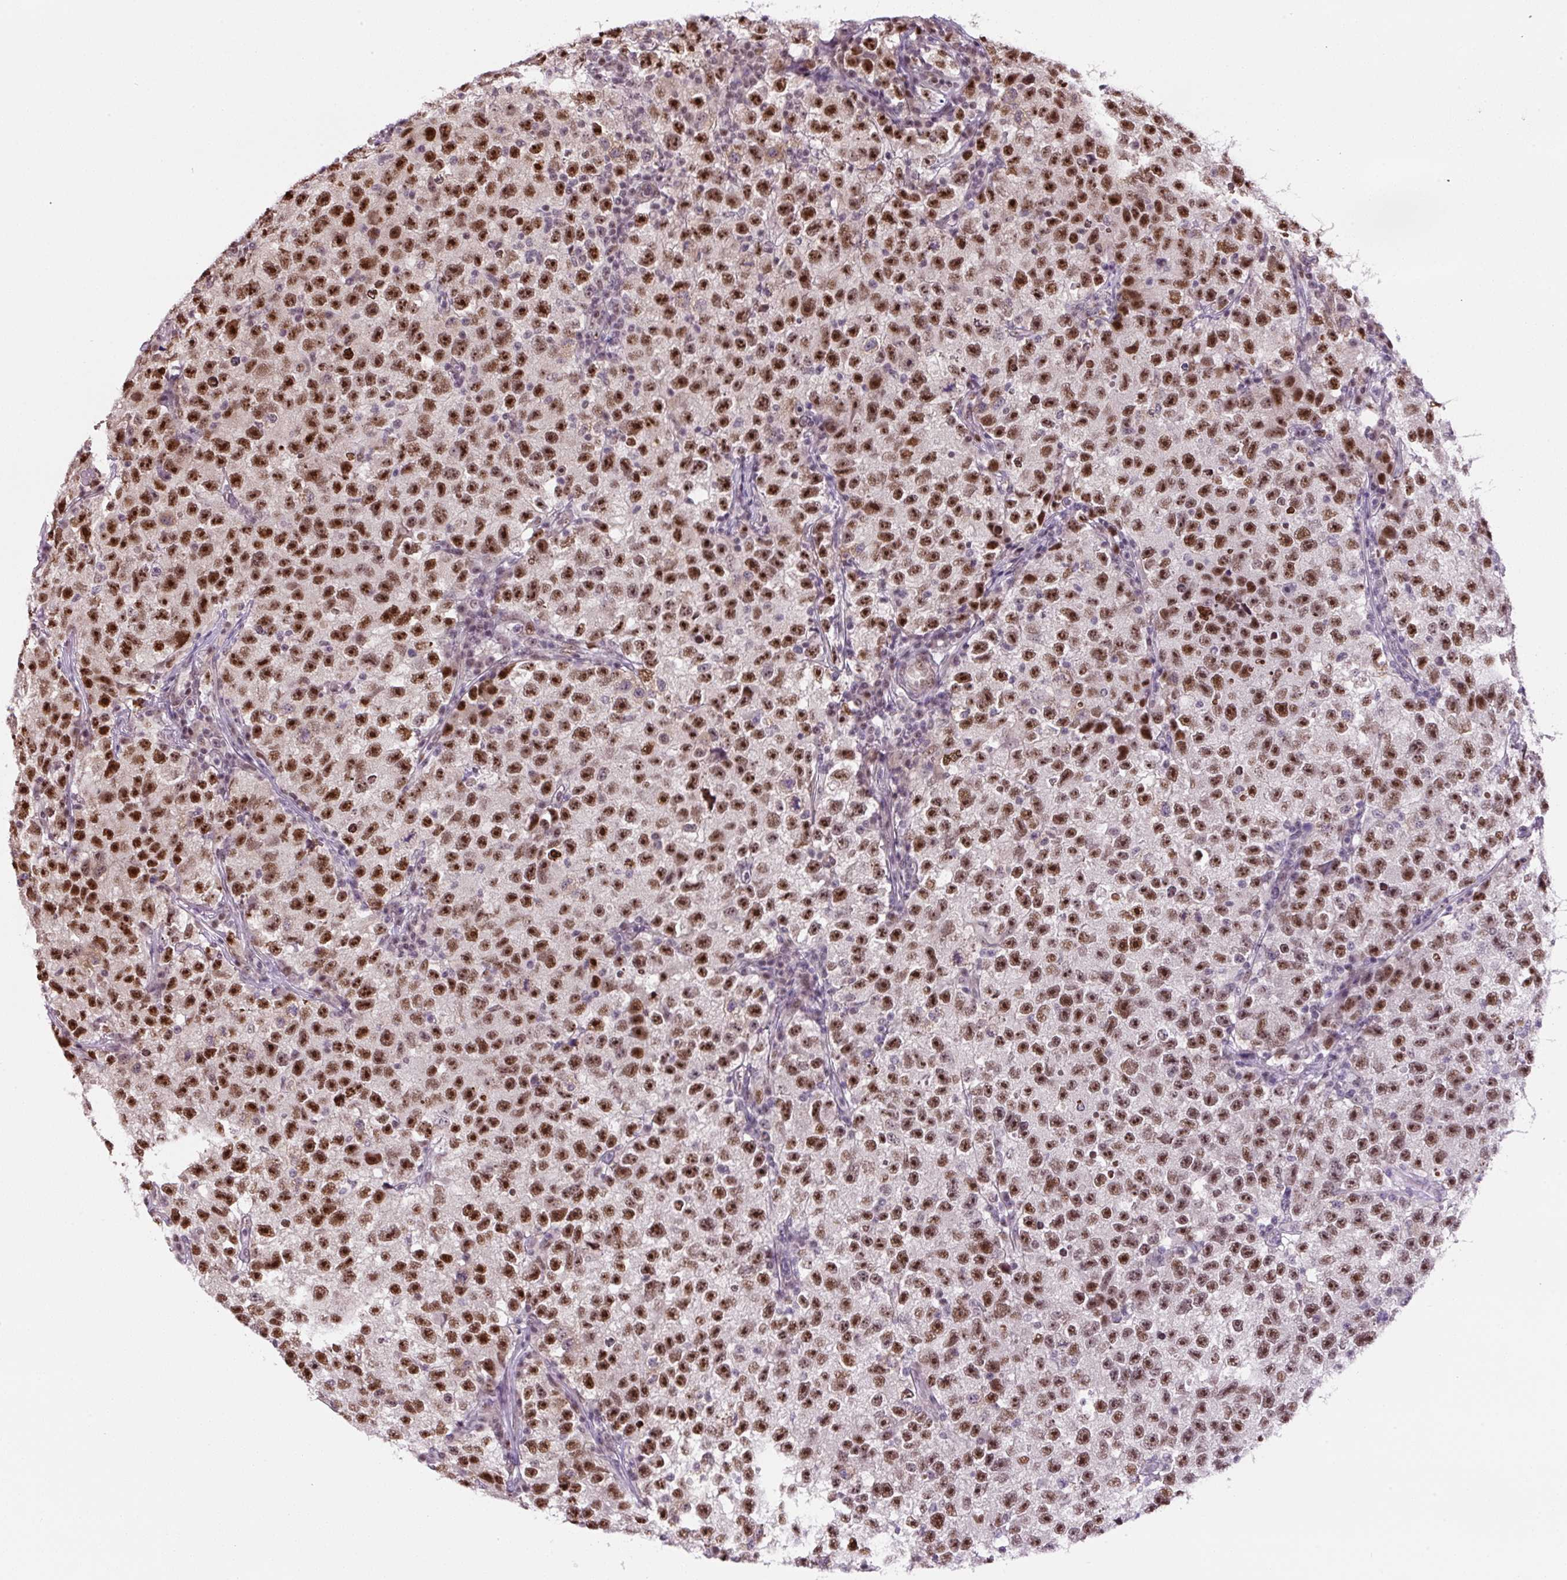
{"staining": {"intensity": "strong", "quantity": ">75%", "location": "nuclear"}, "tissue": "testis cancer", "cell_type": "Tumor cells", "image_type": "cancer", "snomed": [{"axis": "morphology", "description": "Seminoma, NOS"}, {"axis": "topography", "description": "Testis"}], "caption": "This histopathology image exhibits IHC staining of human testis cancer, with high strong nuclear expression in approximately >75% of tumor cells.", "gene": "TAF1A", "patient": {"sex": "male", "age": 22}}